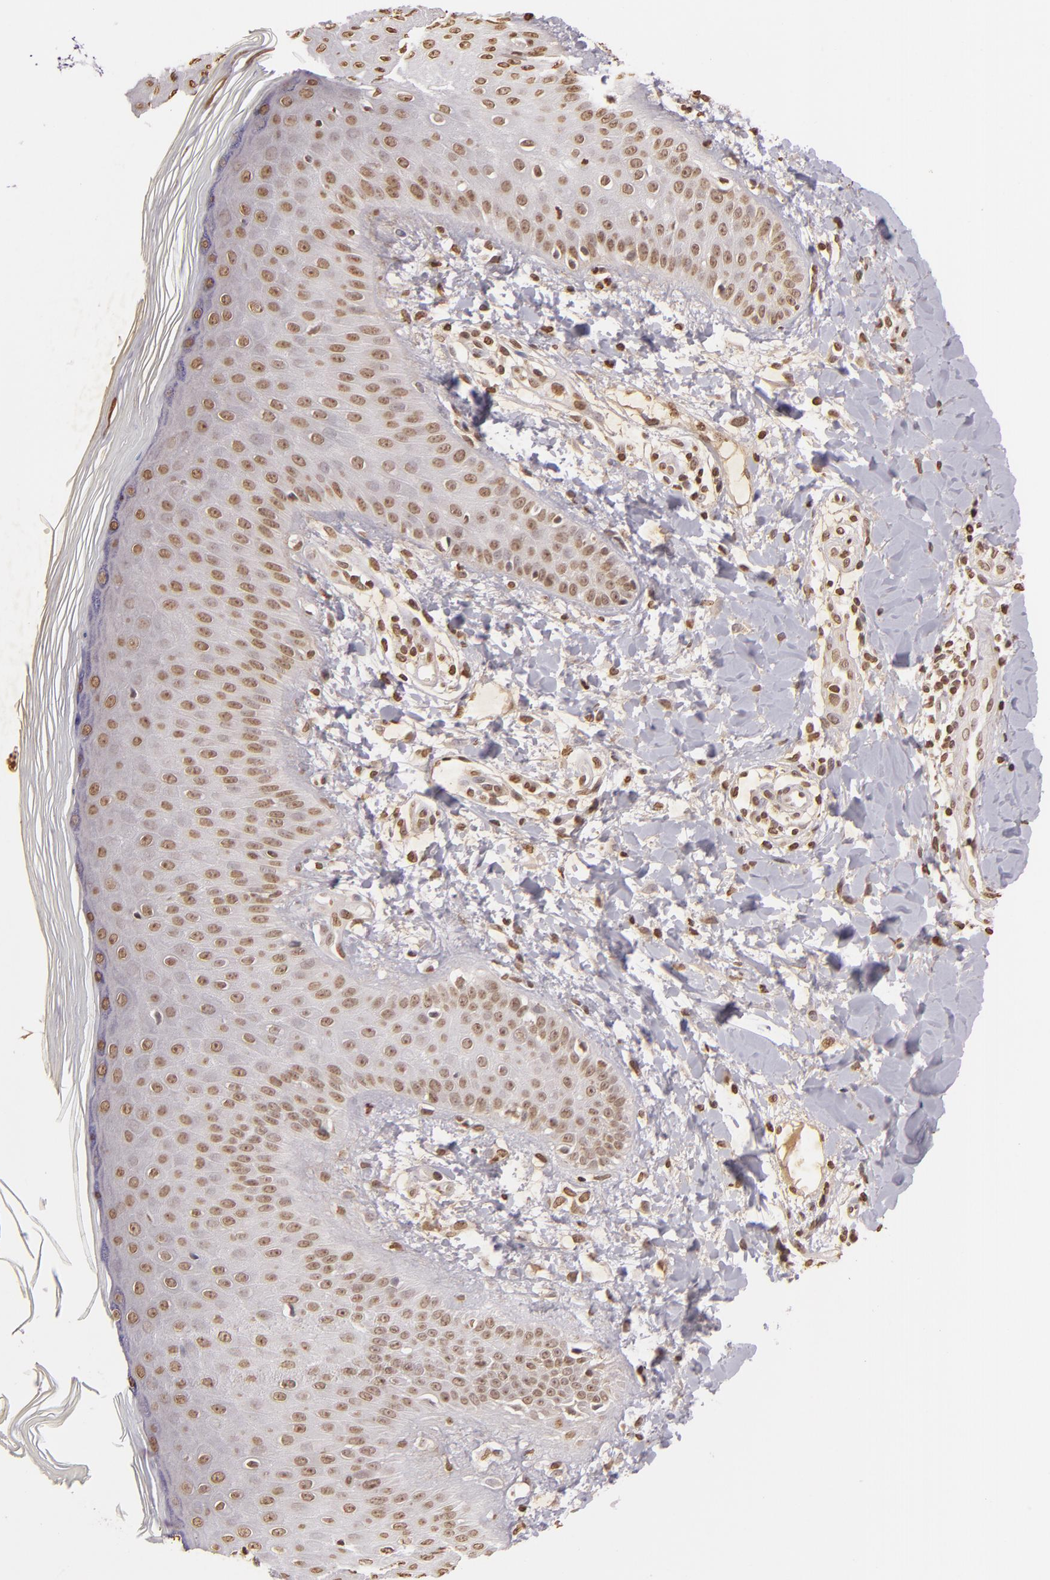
{"staining": {"intensity": "moderate", "quantity": ">75%", "location": "nuclear"}, "tissue": "skin", "cell_type": "Epidermal cells", "image_type": "normal", "snomed": [{"axis": "morphology", "description": "Normal tissue, NOS"}, {"axis": "morphology", "description": "Inflammation, NOS"}, {"axis": "topography", "description": "Soft tissue"}, {"axis": "topography", "description": "Anal"}], "caption": "Immunohistochemical staining of unremarkable human skin demonstrates >75% levels of moderate nuclear protein staining in approximately >75% of epidermal cells.", "gene": "THRB", "patient": {"sex": "female", "age": 15}}